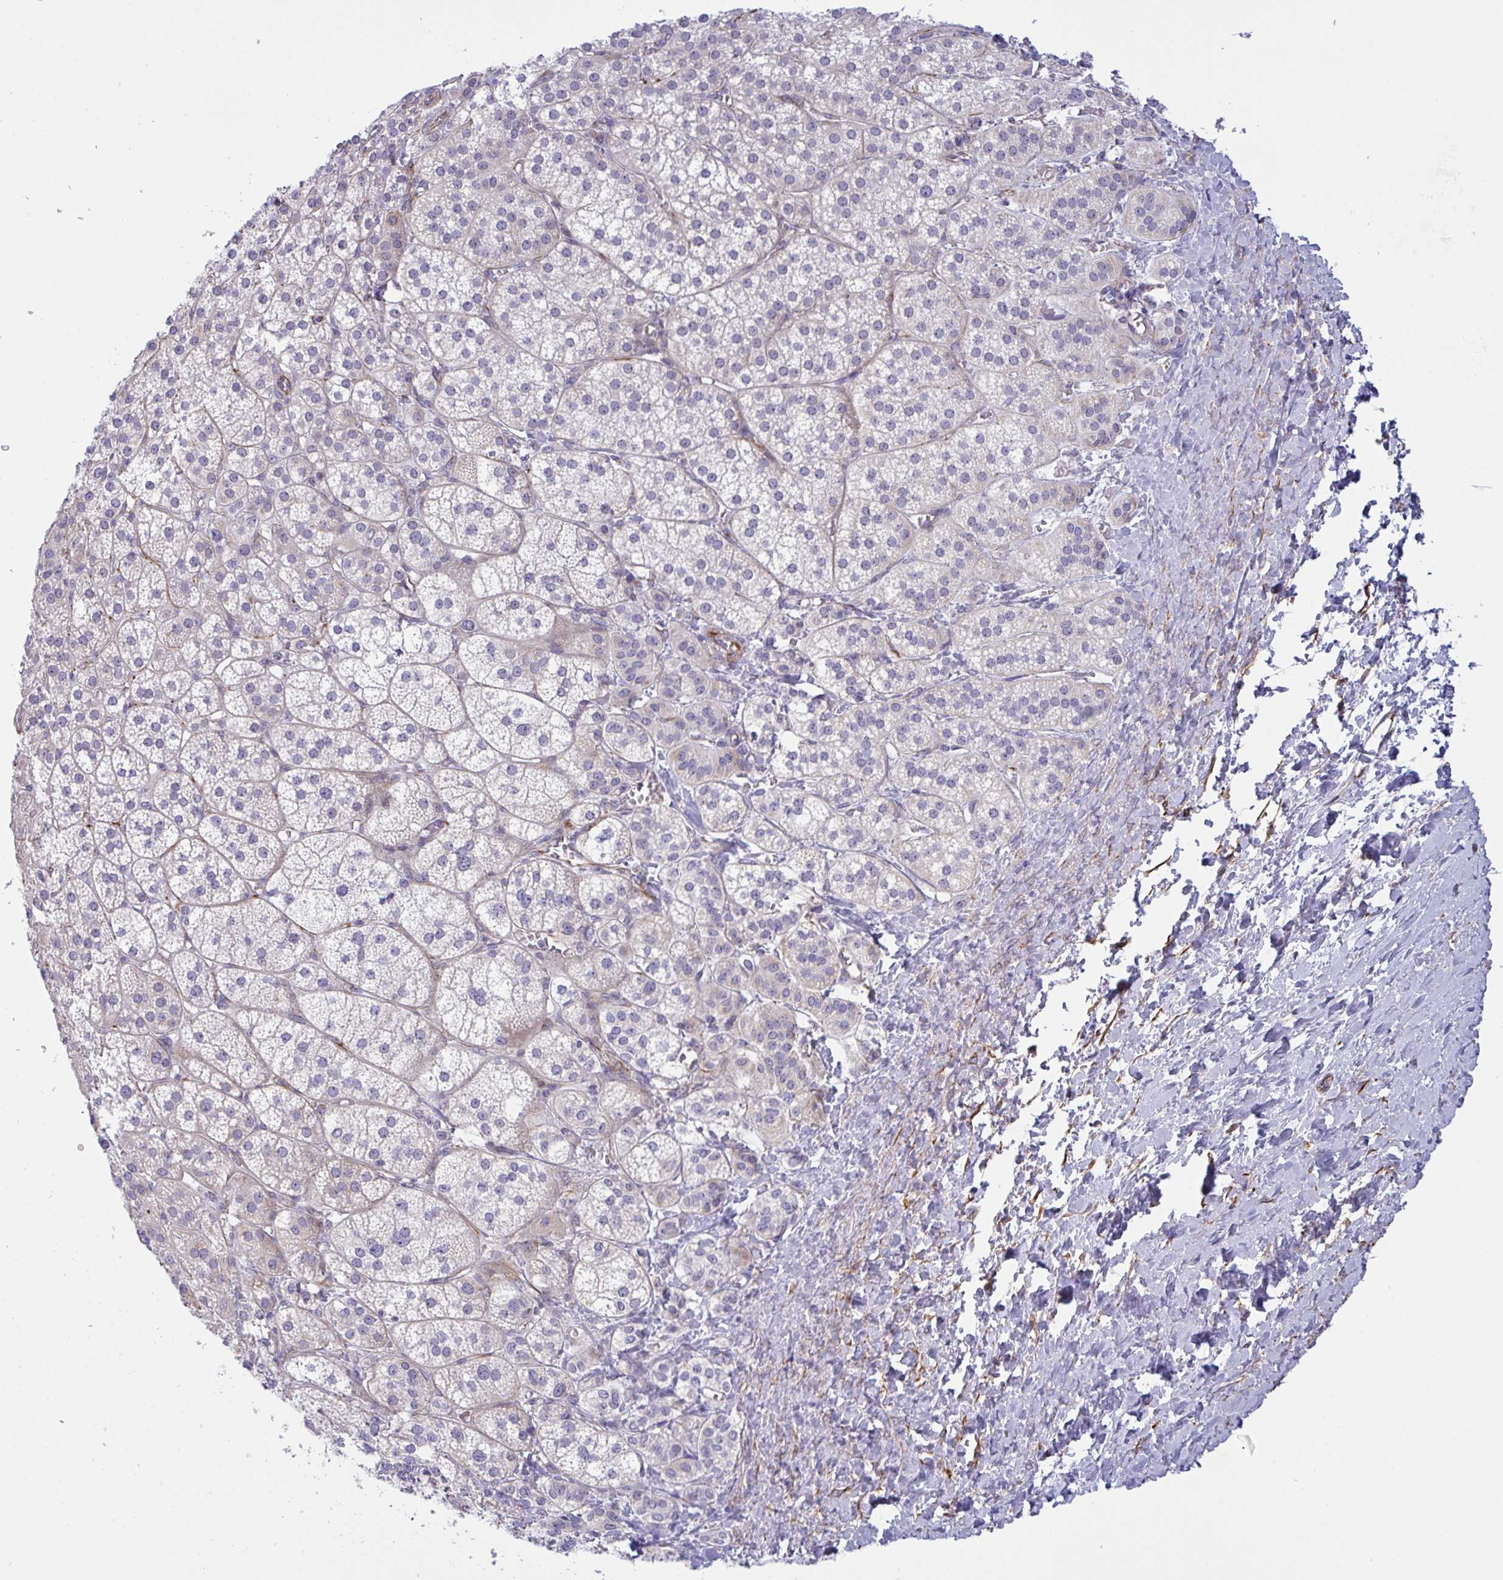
{"staining": {"intensity": "weak", "quantity": "25%-75%", "location": "cytoplasmic/membranous"}, "tissue": "adrenal gland", "cell_type": "Glandular cells", "image_type": "normal", "snomed": [{"axis": "morphology", "description": "Normal tissue, NOS"}, {"axis": "topography", "description": "Adrenal gland"}], "caption": "This histopathology image shows immunohistochemistry staining of normal adrenal gland, with low weak cytoplasmic/membranous positivity in approximately 25%-75% of glandular cells.", "gene": "DCBLD1", "patient": {"sex": "female", "age": 60}}